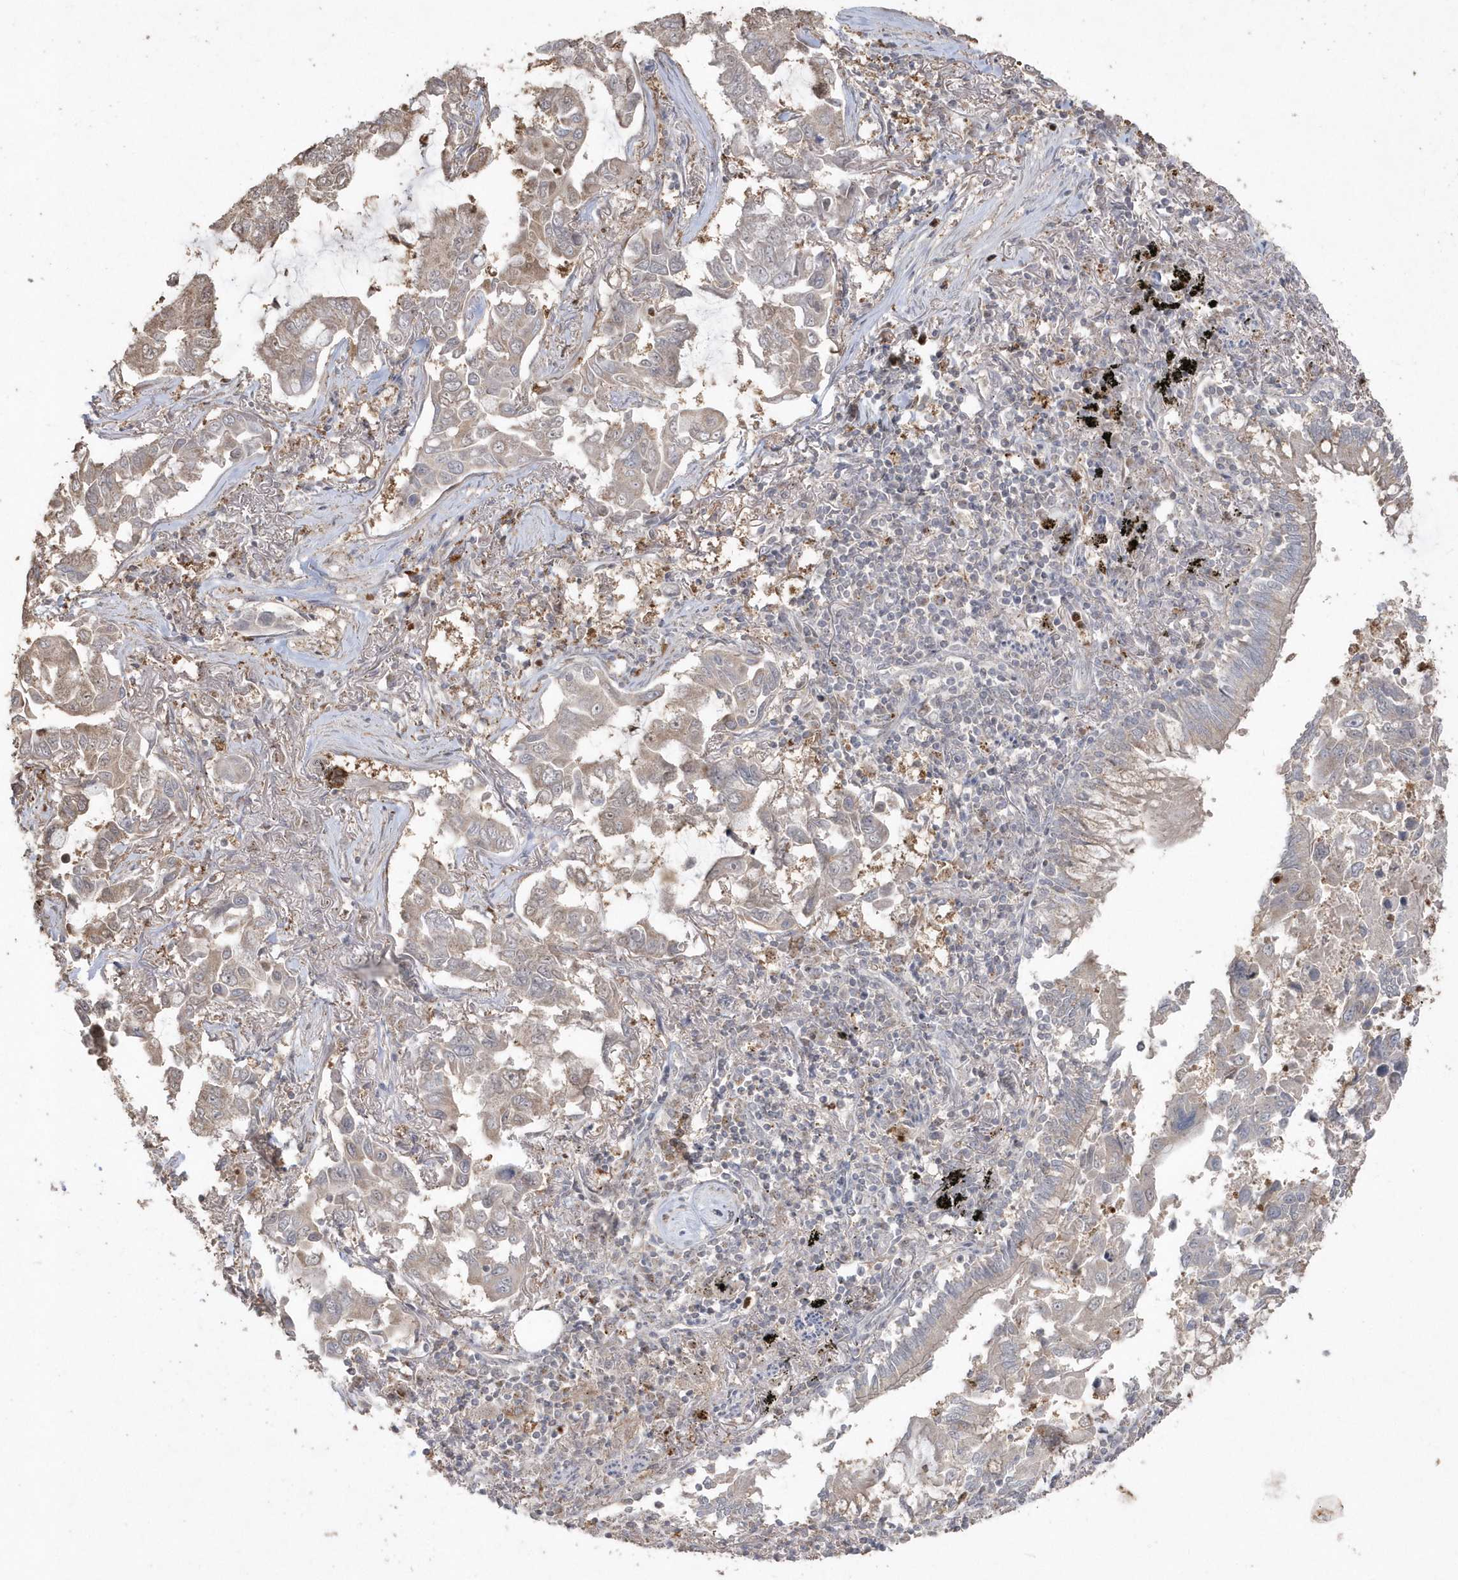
{"staining": {"intensity": "weak", "quantity": "25%-75%", "location": "cytoplasmic/membranous"}, "tissue": "lung cancer", "cell_type": "Tumor cells", "image_type": "cancer", "snomed": [{"axis": "morphology", "description": "Adenocarcinoma, NOS"}, {"axis": "topography", "description": "Lung"}], "caption": "This photomicrograph shows IHC staining of adenocarcinoma (lung), with low weak cytoplasmic/membranous staining in approximately 25%-75% of tumor cells.", "gene": "GEMIN6", "patient": {"sex": "male", "age": 64}}